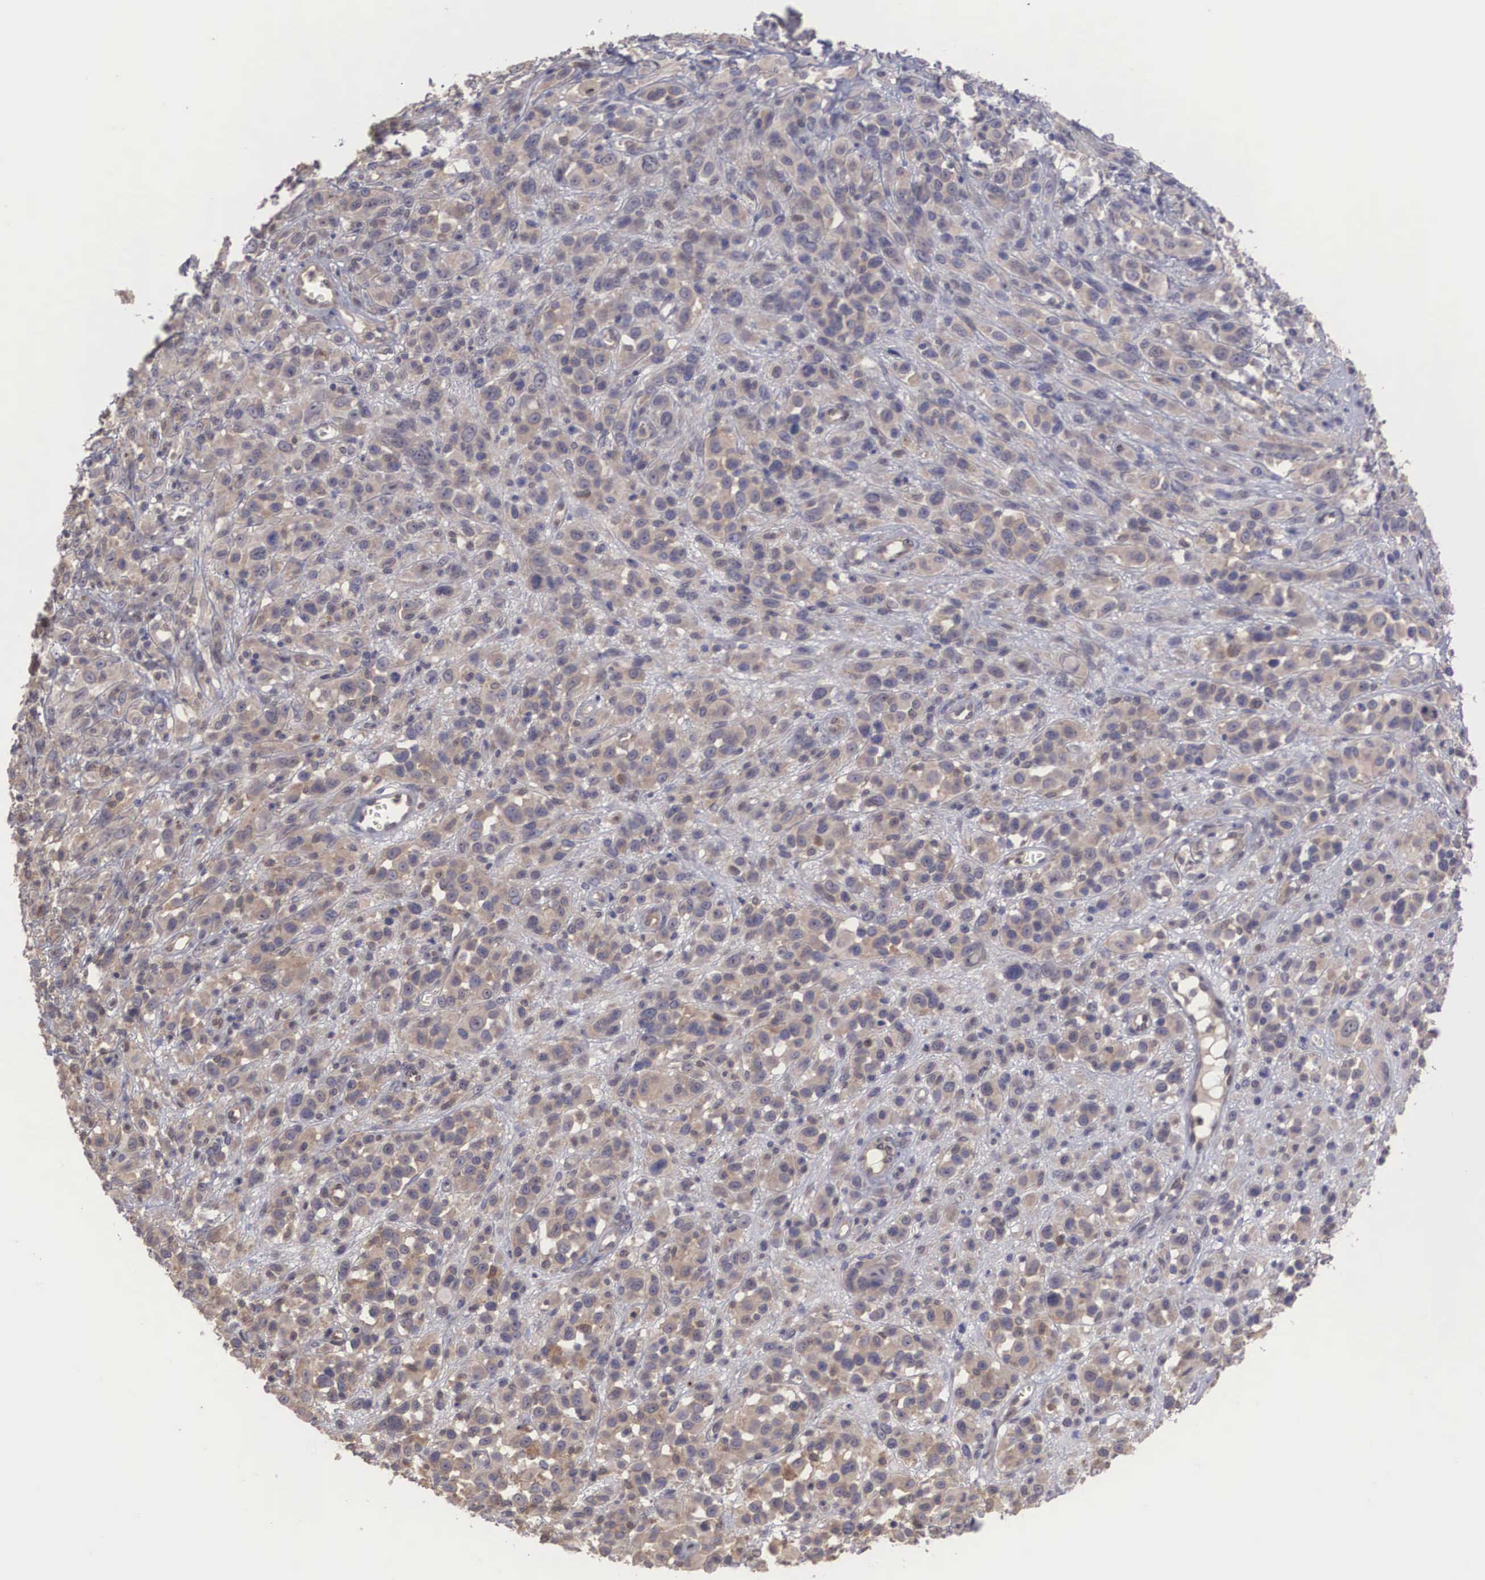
{"staining": {"intensity": "weak", "quantity": ">75%", "location": "cytoplasmic/membranous,nuclear"}, "tissue": "melanoma", "cell_type": "Tumor cells", "image_type": "cancer", "snomed": [{"axis": "morphology", "description": "Malignant melanoma, NOS"}, {"axis": "topography", "description": "Skin"}], "caption": "Immunohistochemical staining of human melanoma shows weak cytoplasmic/membranous and nuclear protein expression in approximately >75% of tumor cells.", "gene": "DNAJB7", "patient": {"sex": "male", "age": 51}}